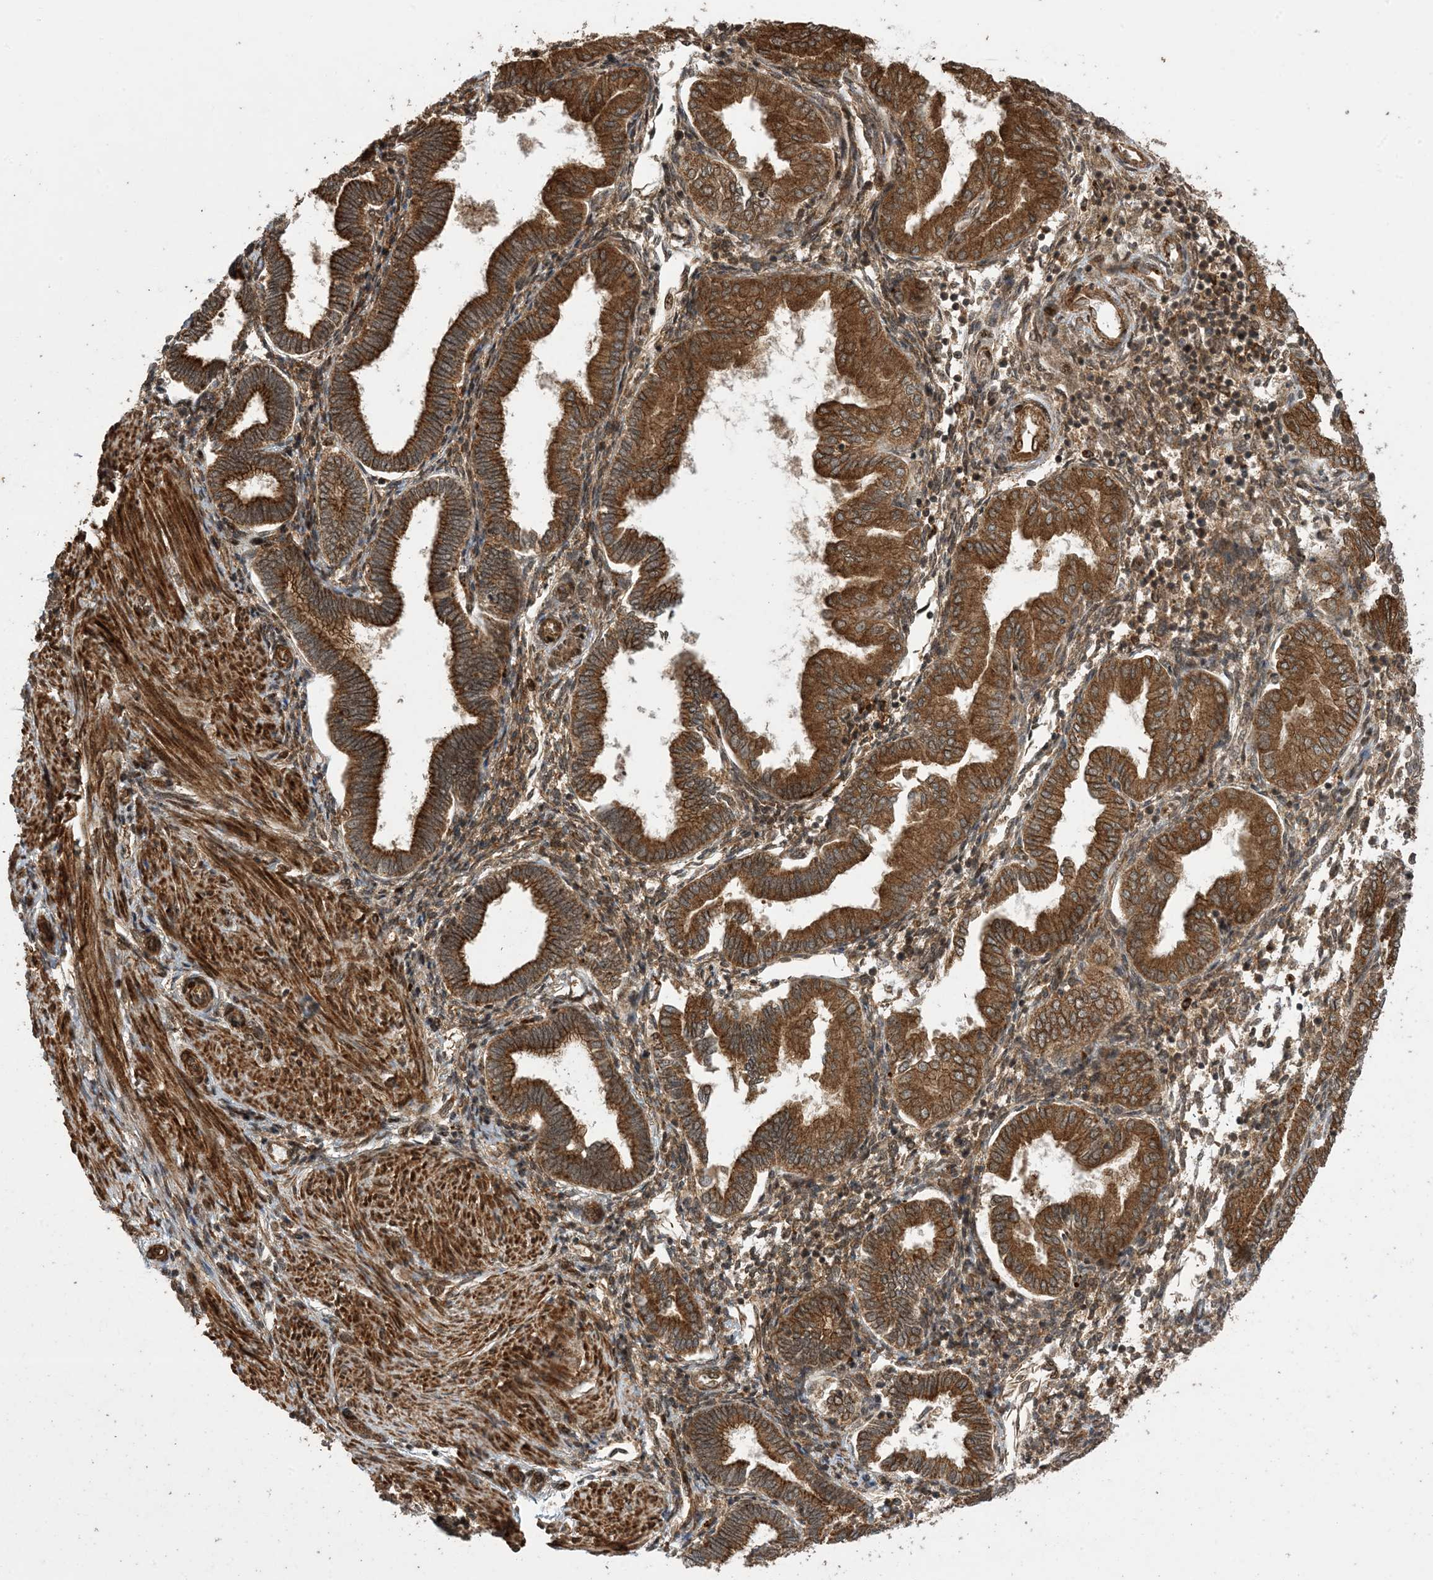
{"staining": {"intensity": "moderate", "quantity": ">75%", "location": "cytoplasmic/membranous,nuclear"}, "tissue": "endometrium", "cell_type": "Cells in endometrial stroma", "image_type": "normal", "snomed": [{"axis": "morphology", "description": "Normal tissue, NOS"}, {"axis": "topography", "description": "Endometrium"}], "caption": "Endometrium stained with IHC reveals moderate cytoplasmic/membranous,nuclear staining in approximately >75% of cells in endometrial stroma.", "gene": "ZNF511", "patient": {"sex": "female", "age": 53}}